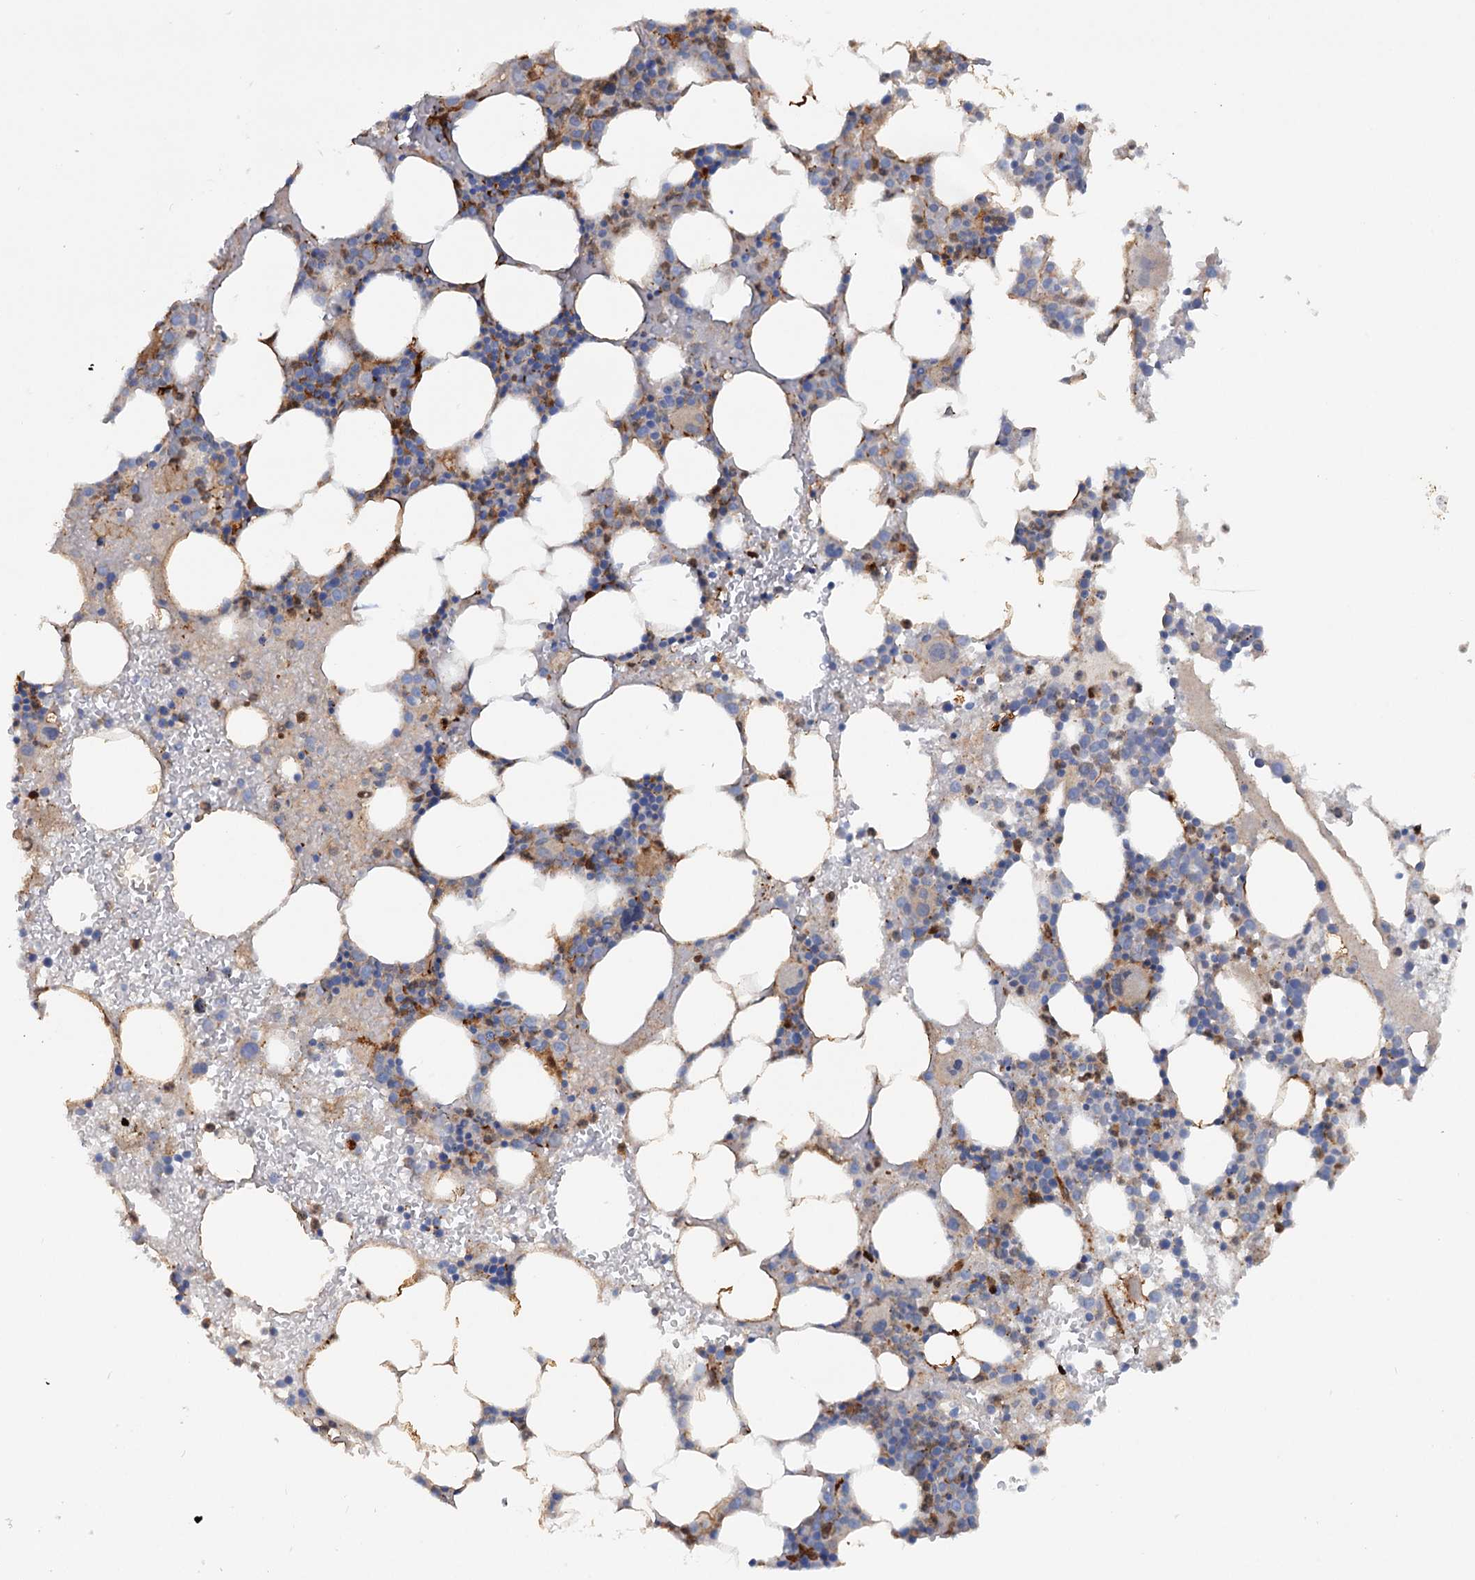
{"staining": {"intensity": "moderate", "quantity": "<25%", "location": "cytoplasmic/membranous"}, "tissue": "bone marrow", "cell_type": "Hematopoietic cells", "image_type": "normal", "snomed": [{"axis": "morphology", "description": "Normal tissue, NOS"}, {"axis": "topography", "description": "Bone marrow"}], "caption": "Benign bone marrow was stained to show a protein in brown. There is low levels of moderate cytoplasmic/membranous staining in about <25% of hematopoietic cells. (DAB IHC, brown staining for protein, blue staining for nuclei).", "gene": "IL17RD", "patient": {"sex": "female", "age": 76}}